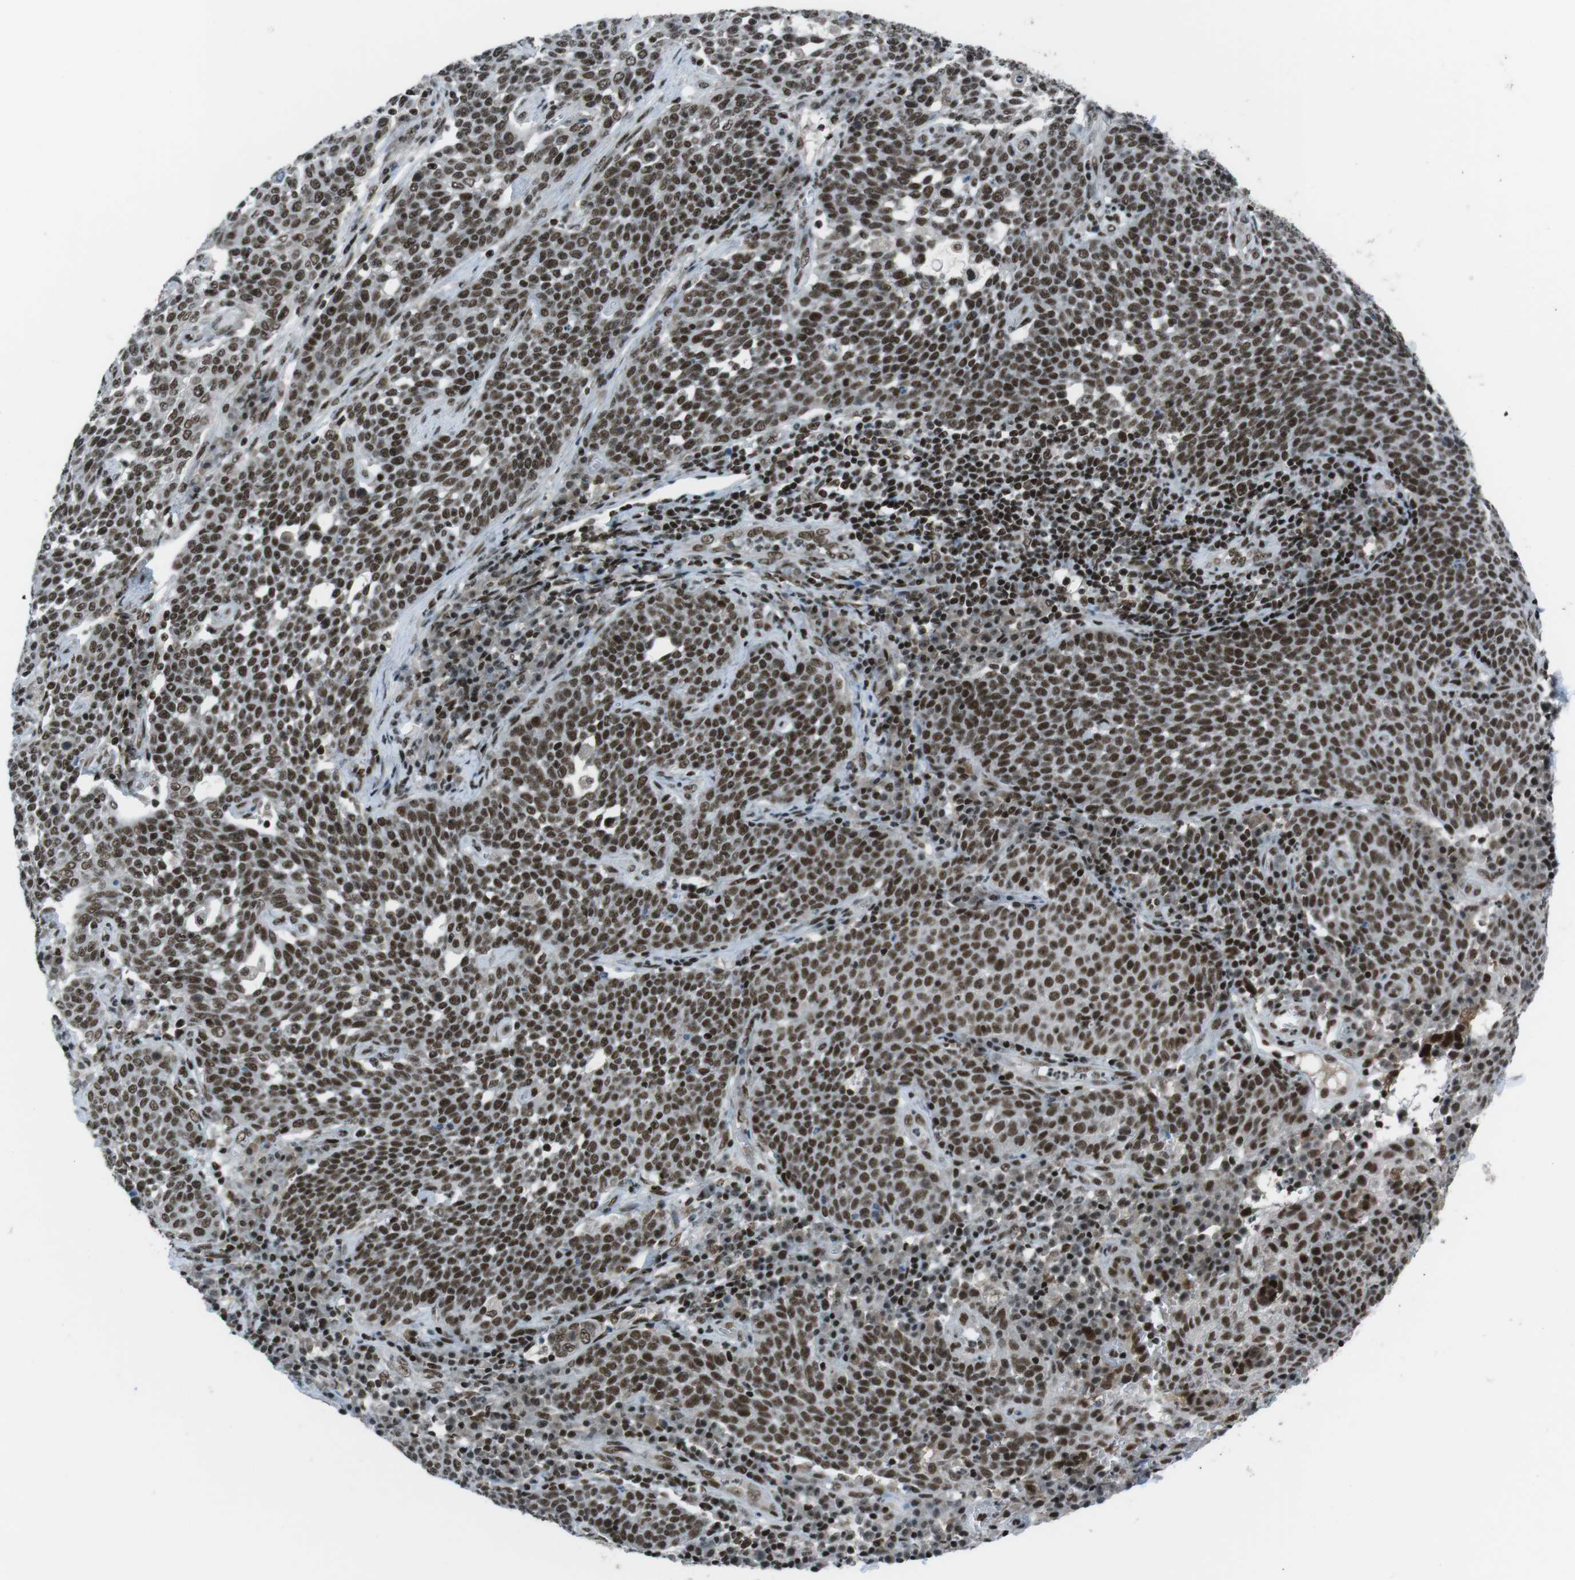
{"staining": {"intensity": "strong", "quantity": ">75%", "location": "nuclear"}, "tissue": "cervical cancer", "cell_type": "Tumor cells", "image_type": "cancer", "snomed": [{"axis": "morphology", "description": "Squamous cell carcinoma, NOS"}, {"axis": "topography", "description": "Cervix"}], "caption": "Protein expression analysis of human cervical cancer reveals strong nuclear positivity in approximately >75% of tumor cells. The staining is performed using DAB (3,3'-diaminobenzidine) brown chromogen to label protein expression. The nuclei are counter-stained blue using hematoxylin.", "gene": "TAF1", "patient": {"sex": "female", "age": 34}}